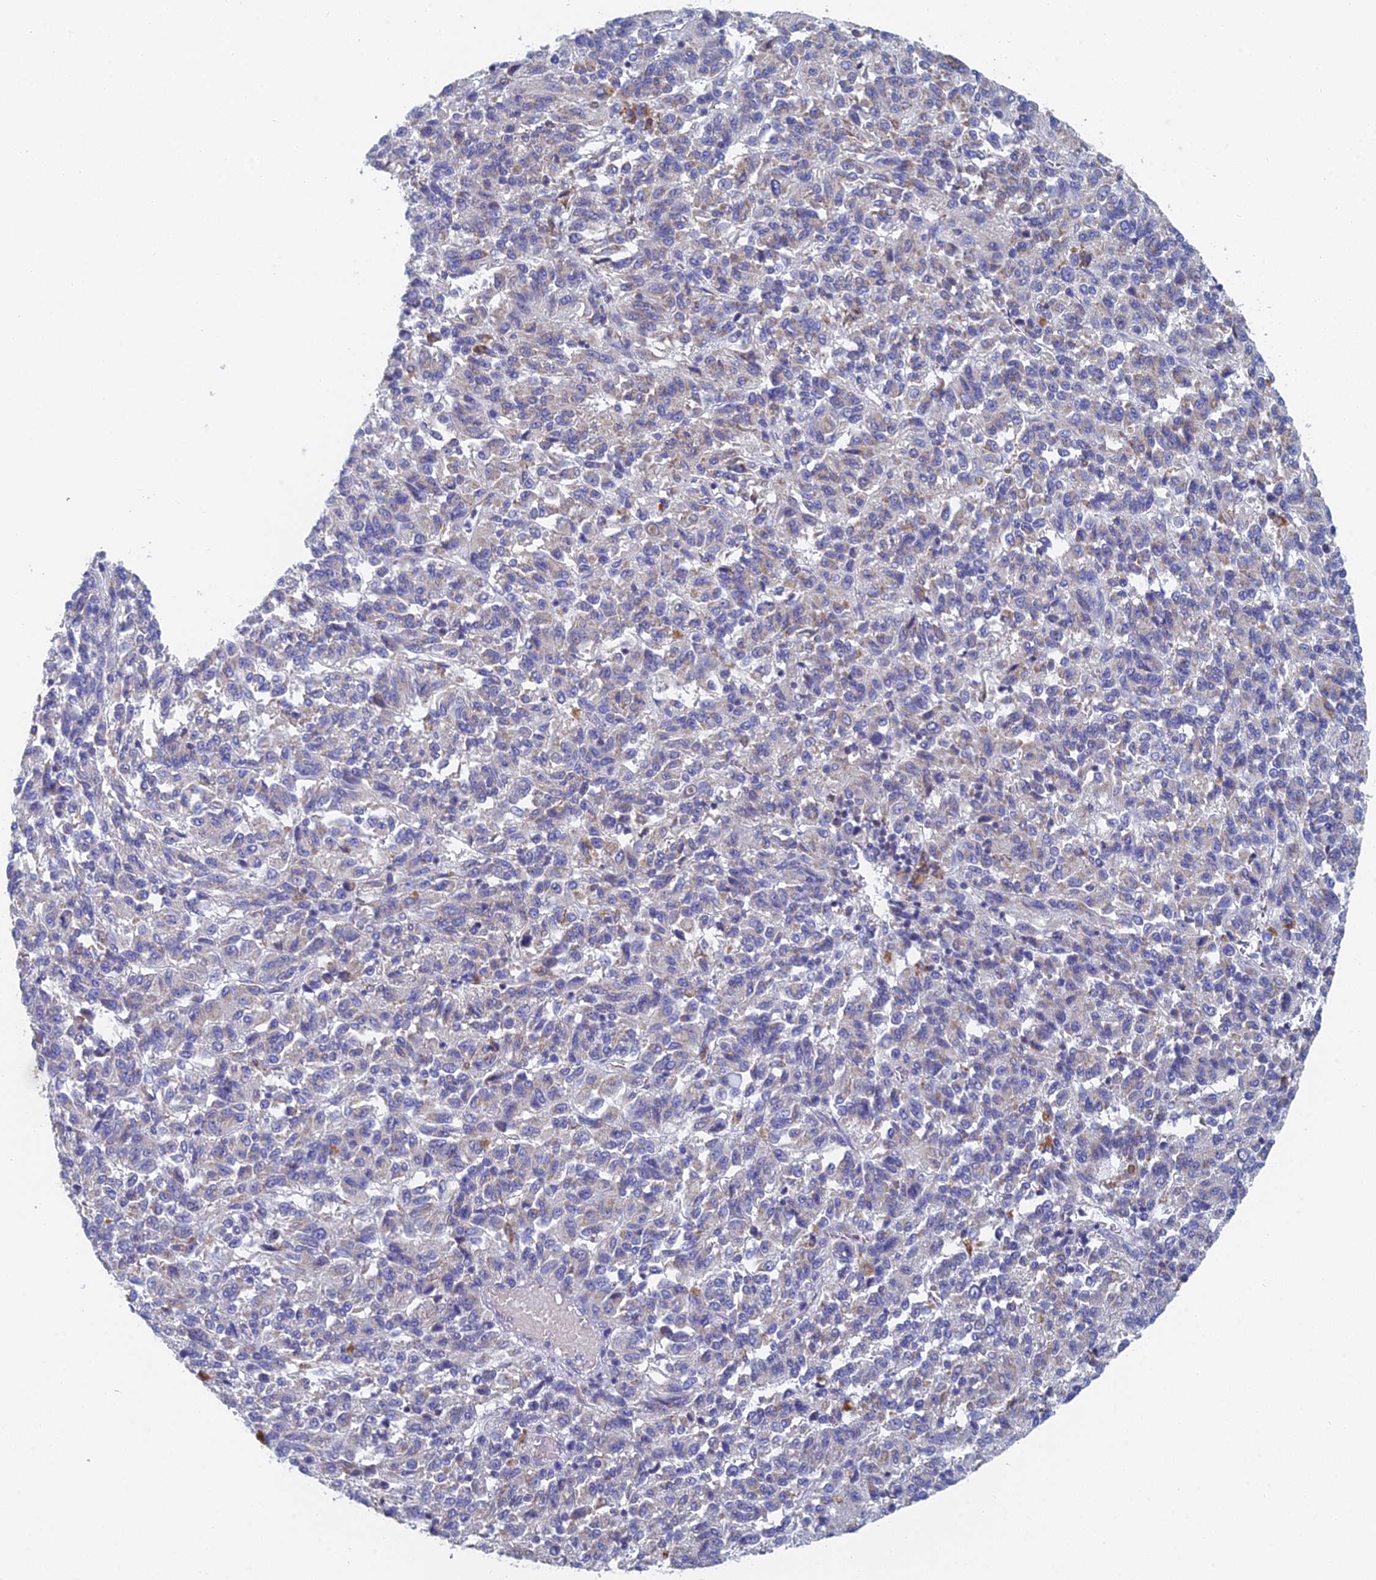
{"staining": {"intensity": "weak", "quantity": "<25%", "location": "cytoplasmic/membranous"}, "tissue": "melanoma", "cell_type": "Tumor cells", "image_type": "cancer", "snomed": [{"axis": "morphology", "description": "Malignant melanoma, Metastatic site"}, {"axis": "topography", "description": "Lung"}], "caption": "Human melanoma stained for a protein using immunohistochemistry demonstrates no staining in tumor cells.", "gene": "CRACR2B", "patient": {"sex": "male", "age": 64}}